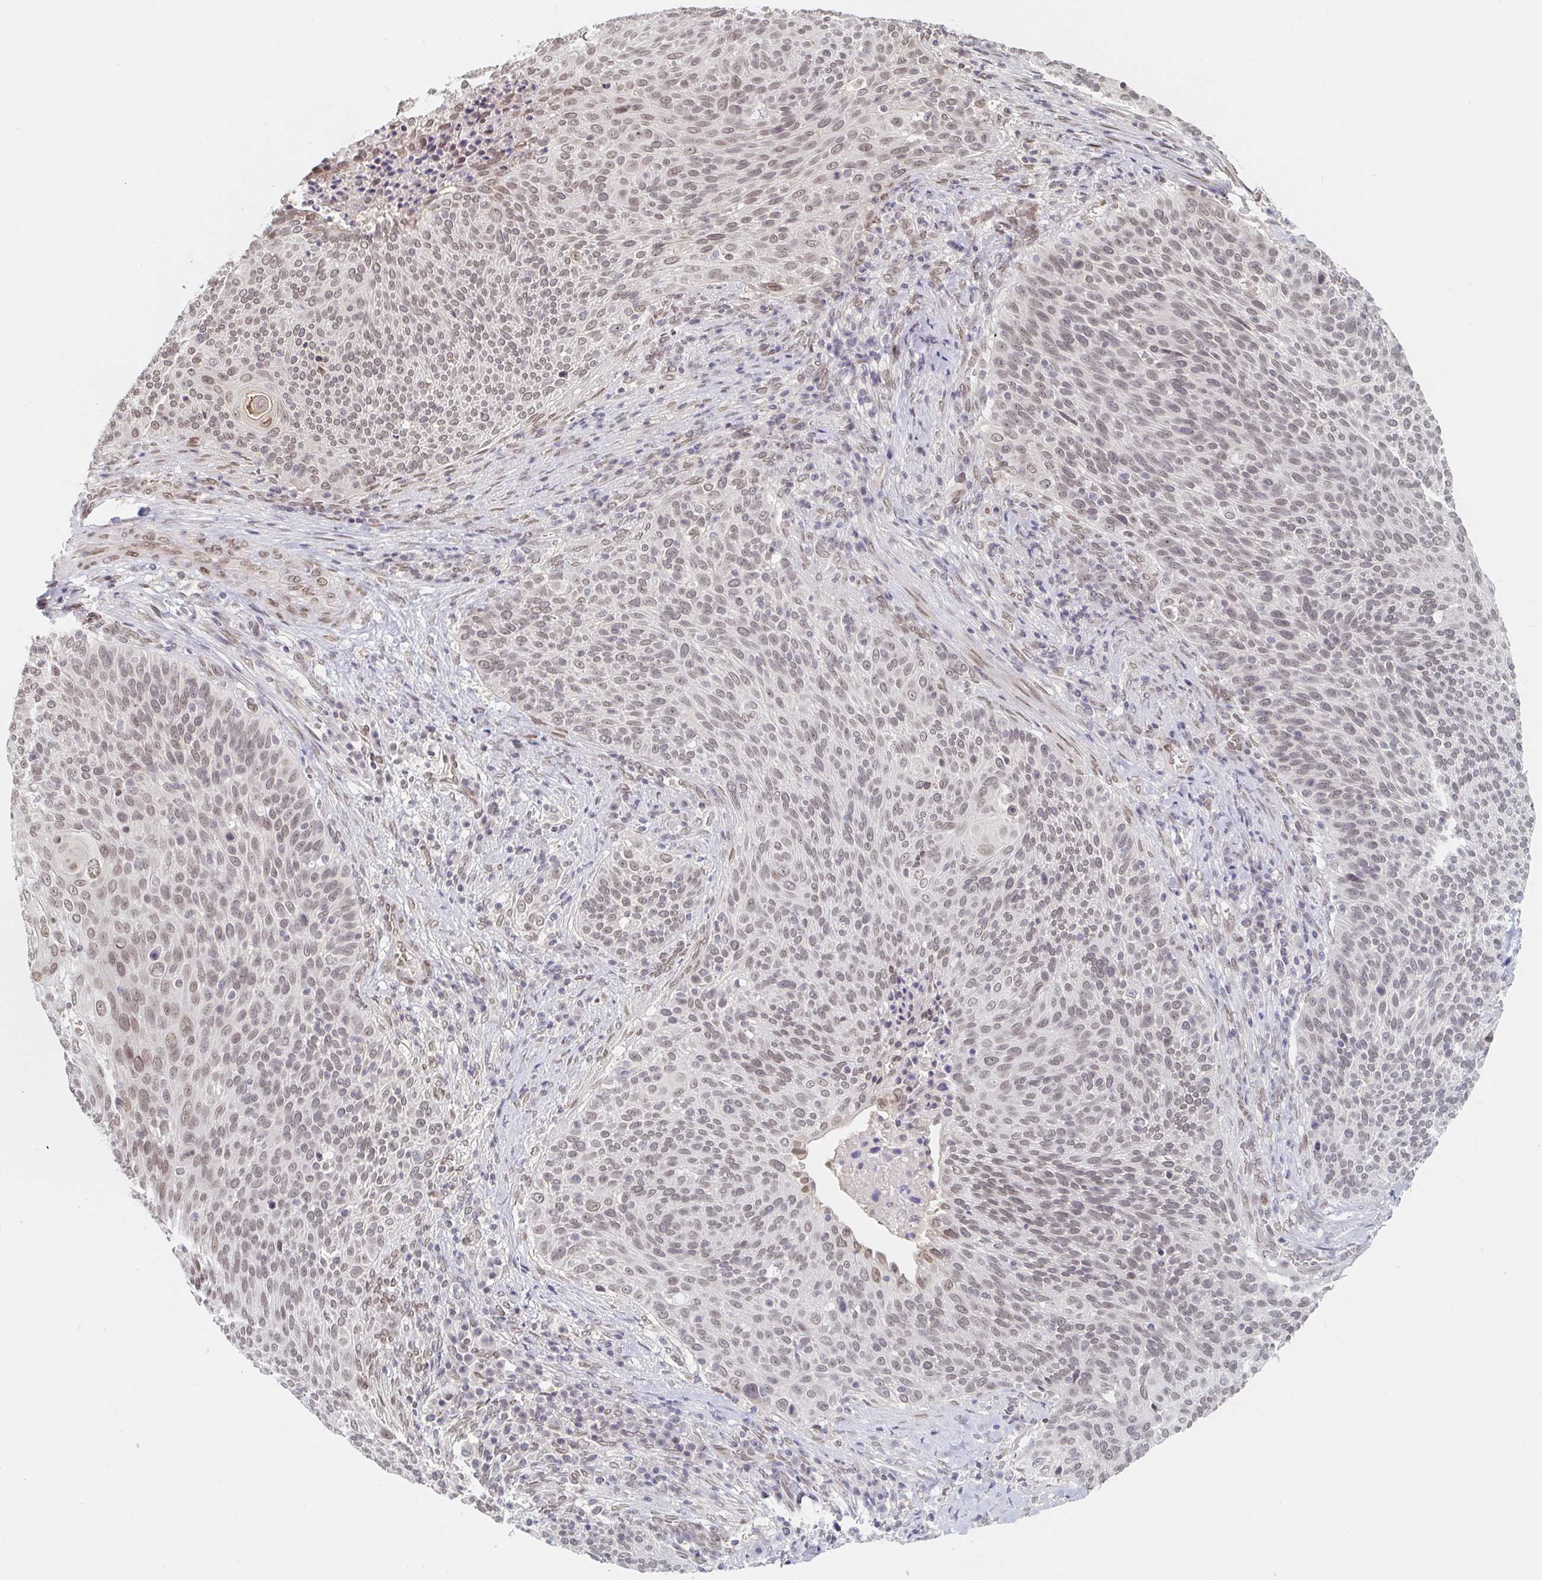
{"staining": {"intensity": "weak", "quantity": "25%-75%", "location": "nuclear"}, "tissue": "cervical cancer", "cell_type": "Tumor cells", "image_type": "cancer", "snomed": [{"axis": "morphology", "description": "Squamous cell carcinoma, NOS"}, {"axis": "topography", "description": "Cervix"}], "caption": "The immunohistochemical stain highlights weak nuclear staining in tumor cells of cervical cancer (squamous cell carcinoma) tissue.", "gene": "CHD2", "patient": {"sex": "female", "age": 31}}